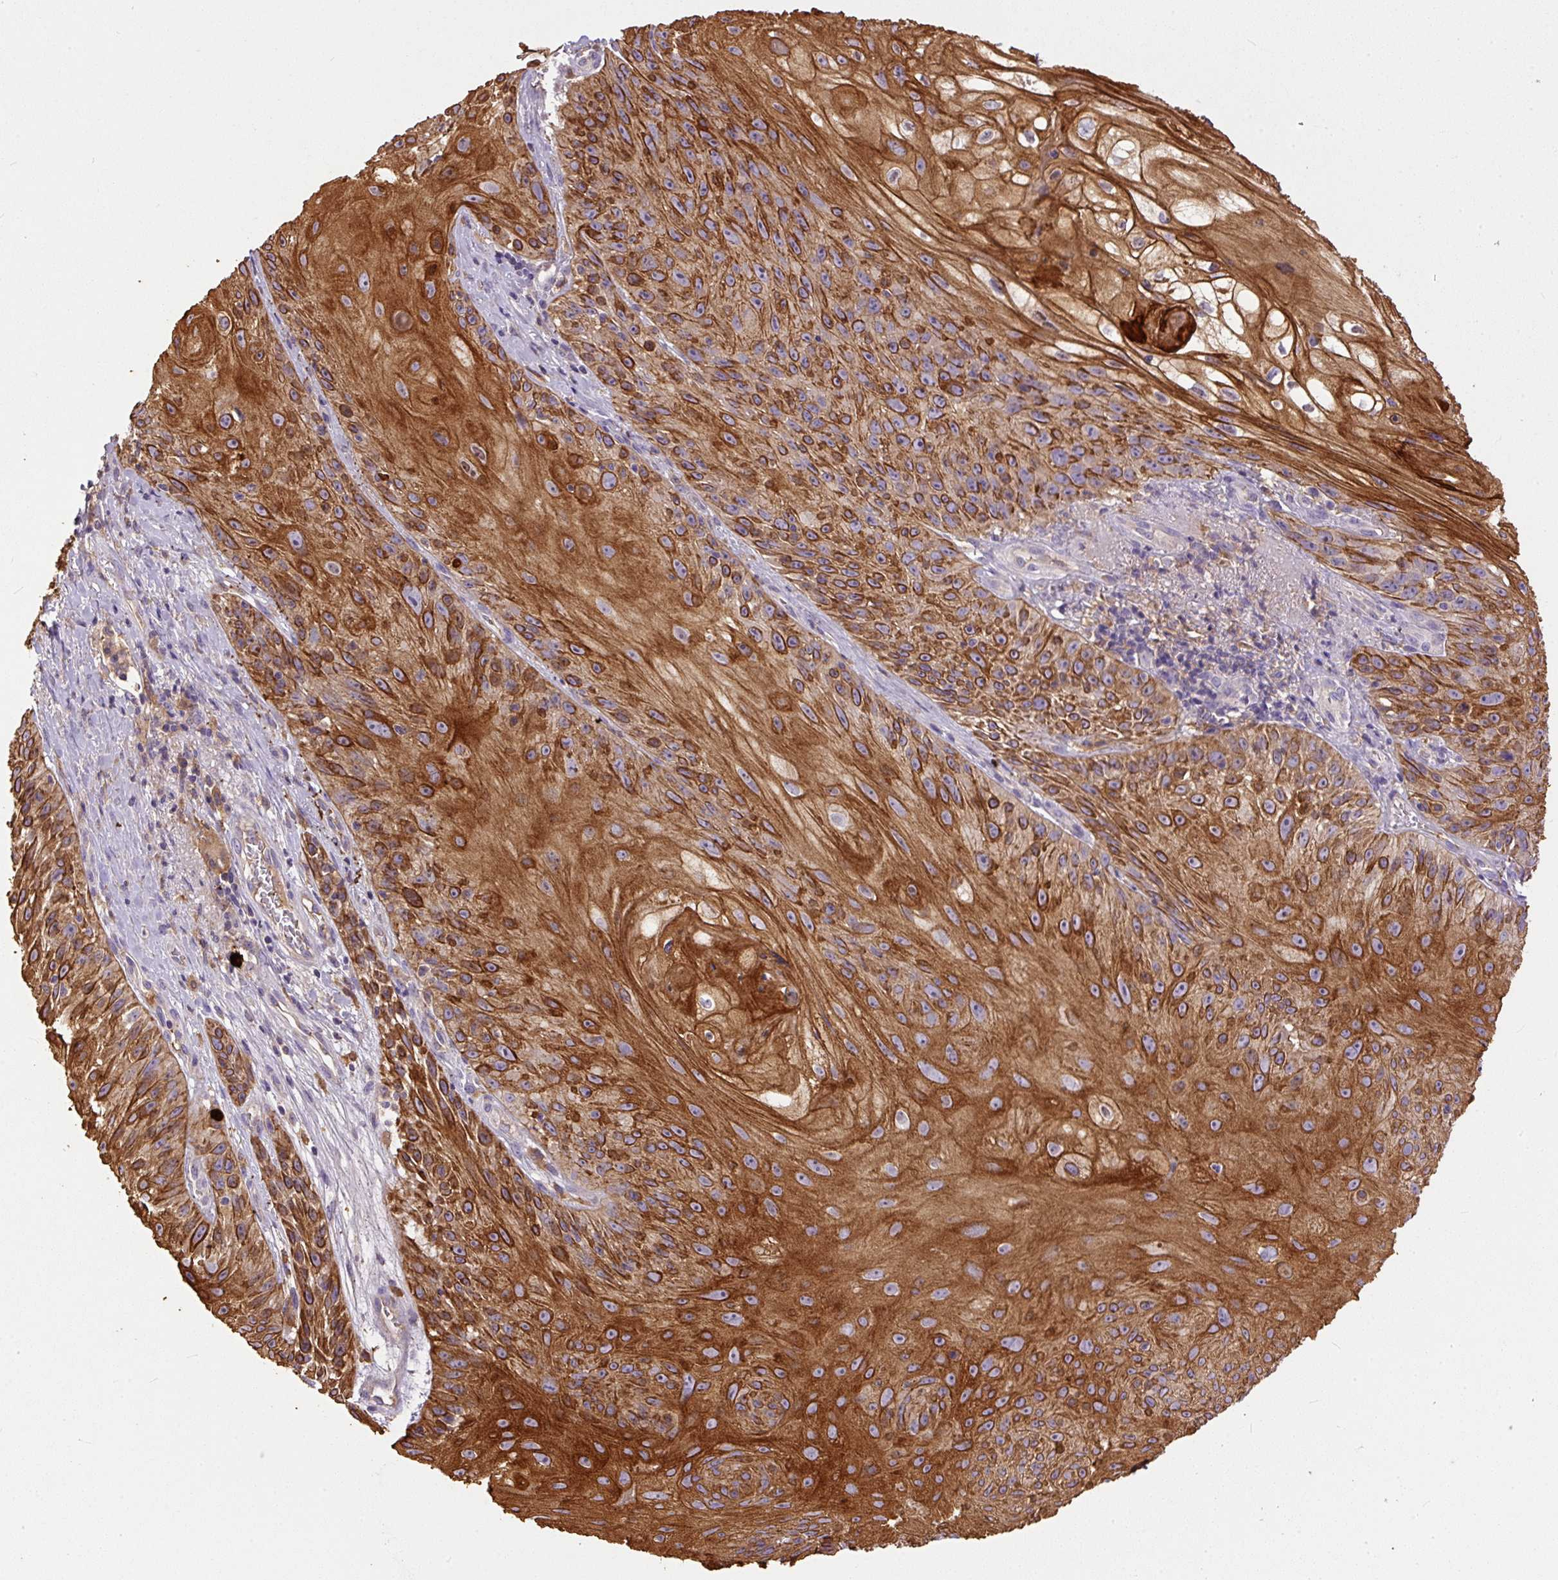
{"staining": {"intensity": "strong", "quantity": ">75%", "location": "cytoplasmic/membranous"}, "tissue": "skin cancer", "cell_type": "Tumor cells", "image_type": "cancer", "snomed": [{"axis": "morphology", "description": "Squamous cell carcinoma, NOS"}, {"axis": "topography", "description": "Skin"}, {"axis": "topography", "description": "Vulva"}], "caption": "Approximately >75% of tumor cells in human skin cancer (squamous cell carcinoma) reveal strong cytoplasmic/membranous protein positivity as visualized by brown immunohistochemical staining.", "gene": "DAPK1", "patient": {"sex": "female", "age": 76}}